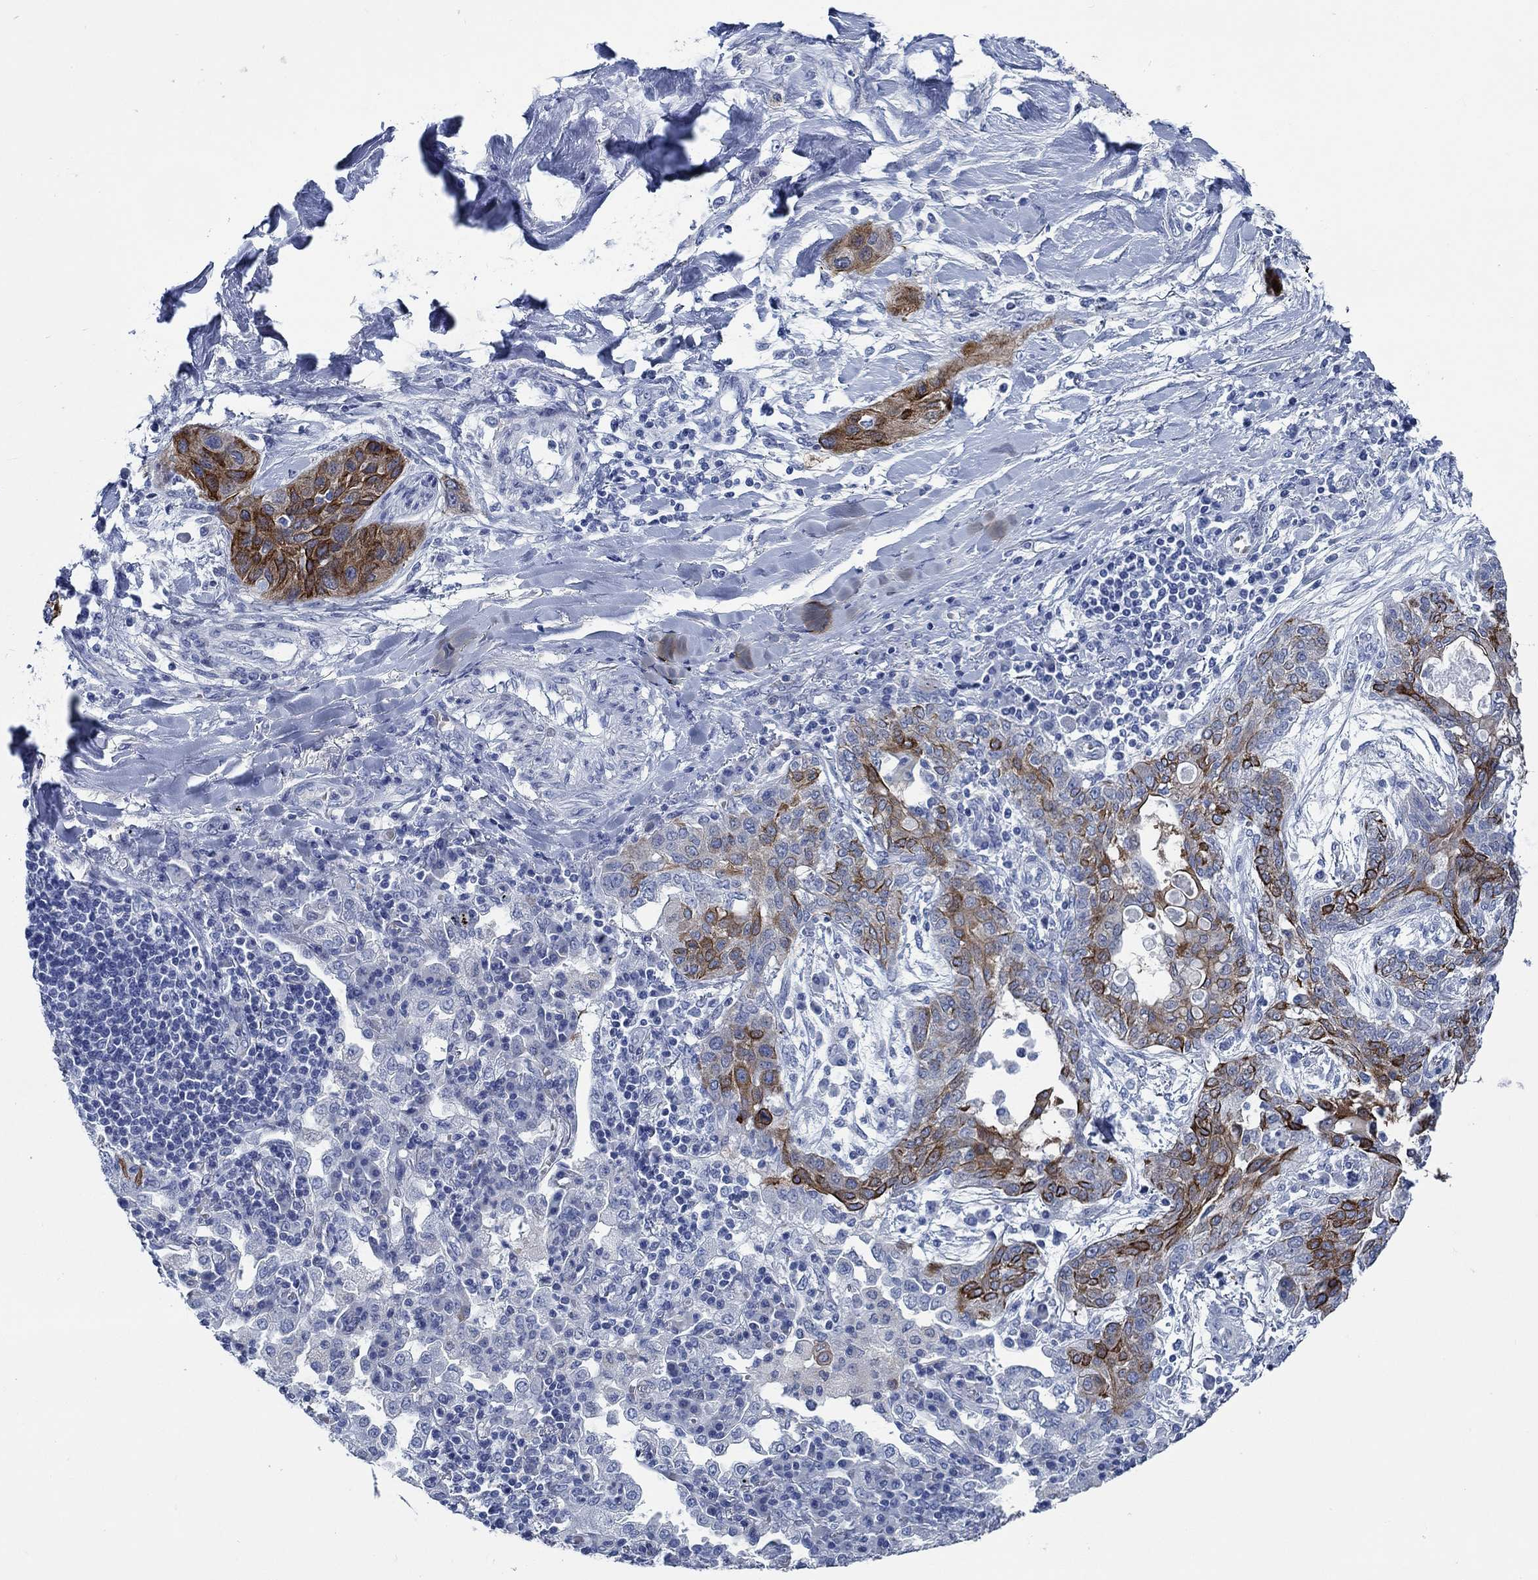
{"staining": {"intensity": "strong", "quantity": ">75%", "location": "cytoplasmic/membranous"}, "tissue": "lung cancer", "cell_type": "Tumor cells", "image_type": "cancer", "snomed": [{"axis": "morphology", "description": "Squamous cell carcinoma, NOS"}, {"axis": "topography", "description": "Lung"}], "caption": "Protein staining demonstrates strong cytoplasmic/membranous staining in approximately >75% of tumor cells in lung cancer (squamous cell carcinoma). The protein is stained brown, and the nuclei are stained in blue (DAB IHC with brightfield microscopy, high magnification).", "gene": "SVEP1", "patient": {"sex": "female", "age": 70}}